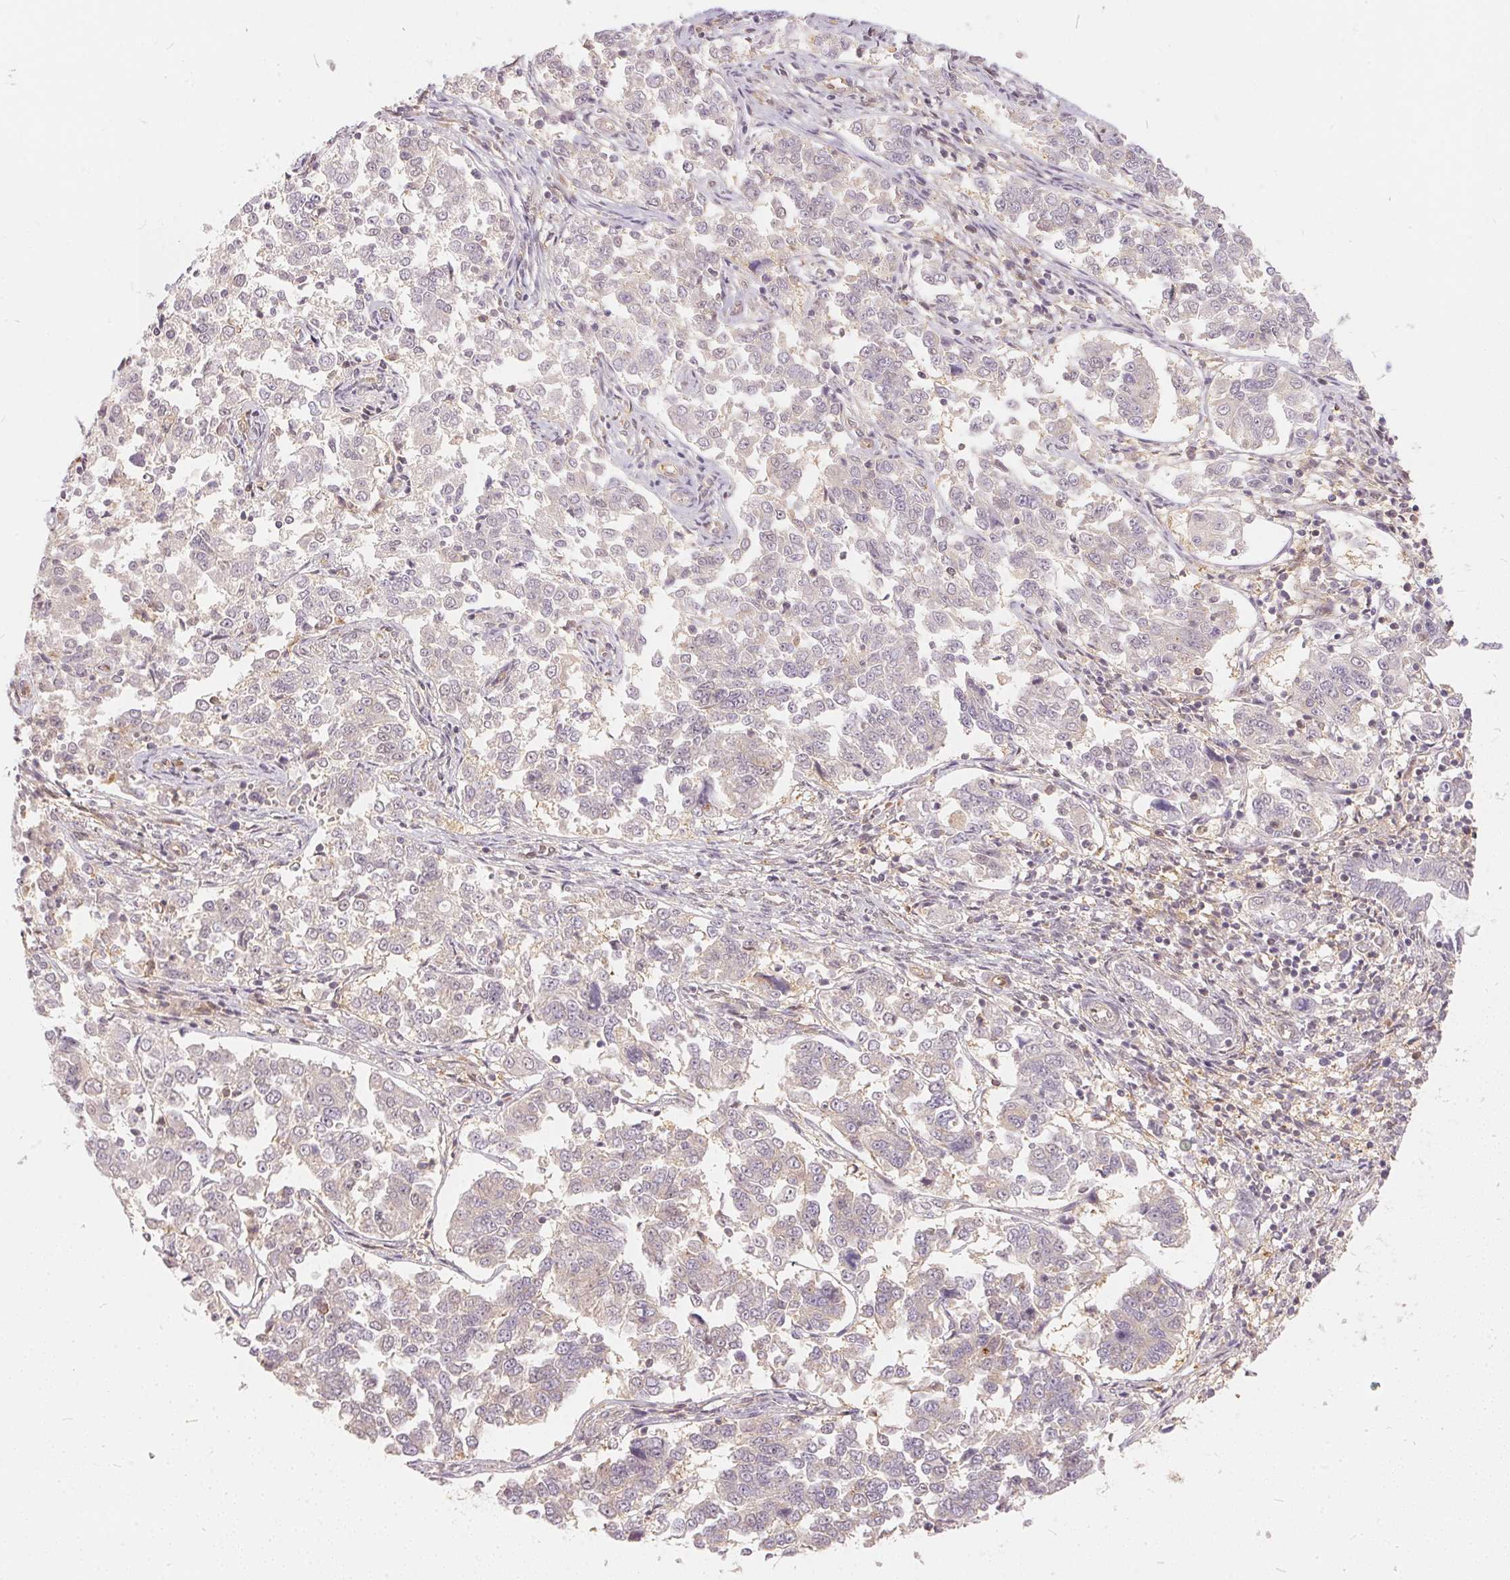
{"staining": {"intensity": "weak", "quantity": "<25%", "location": "cytoplasmic/membranous"}, "tissue": "endometrial cancer", "cell_type": "Tumor cells", "image_type": "cancer", "snomed": [{"axis": "morphology", "description": "Adenocarcinoma, NOS"}, {"axis": "topography", "description": "Endometrium"}], "caption": "Tumor cells are negative for protein expression in human endometrial adenocarcinoma. (DAB immunohistochemistry (IHC) visualized using brightfield microscopy, high magnification).", "gene": "BLMH", "patient": {"sex": "female", "age": 43}}